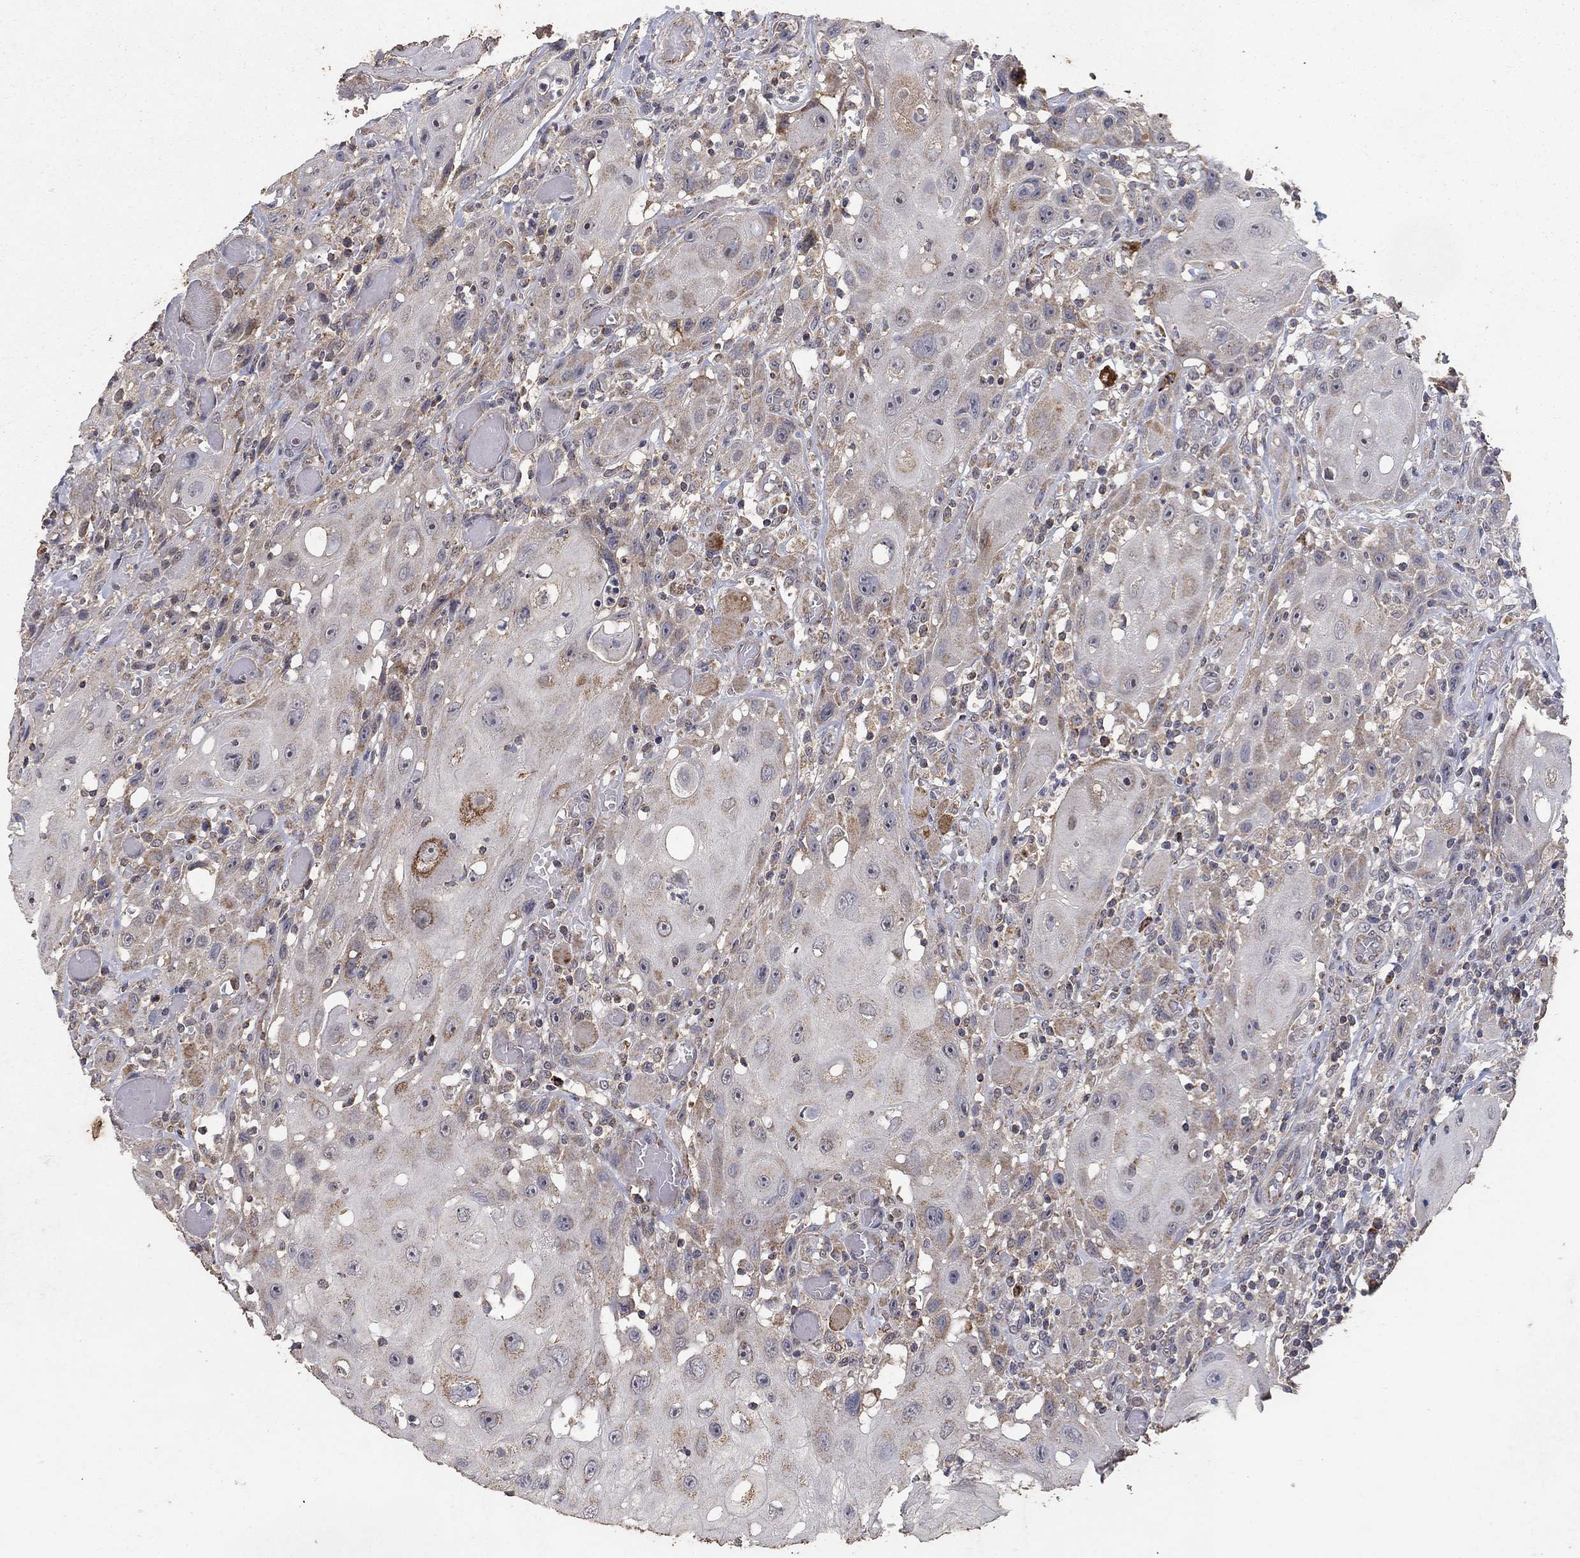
{"staining": {"intensity": "weak", "quantity": ">75%", "location": "cytoplasmic/membranous"}, "tissue": "head and neck cancer", "cell_type": "Tumor cells", "image_type": "cancer", "snomed": [{"axis": "morphology", "description": "Normal tissue, NOS"}, {"axis": "morphology", "description": "Squamous cell carcinoma, NOS"}, {"axis": "topography", "description": "Oral tissue"}, {"axis": "topography", "description": "Head-Neck"}], "caption": "Protein analysis of head and neck cancer (squamous cell carcinoma) tissue displays weak cytoplasmic/membranous positivity in approximately >75% of tumor cells.", "gene": "GPSM1", "patient": {"sex": "male", "age": 71}}